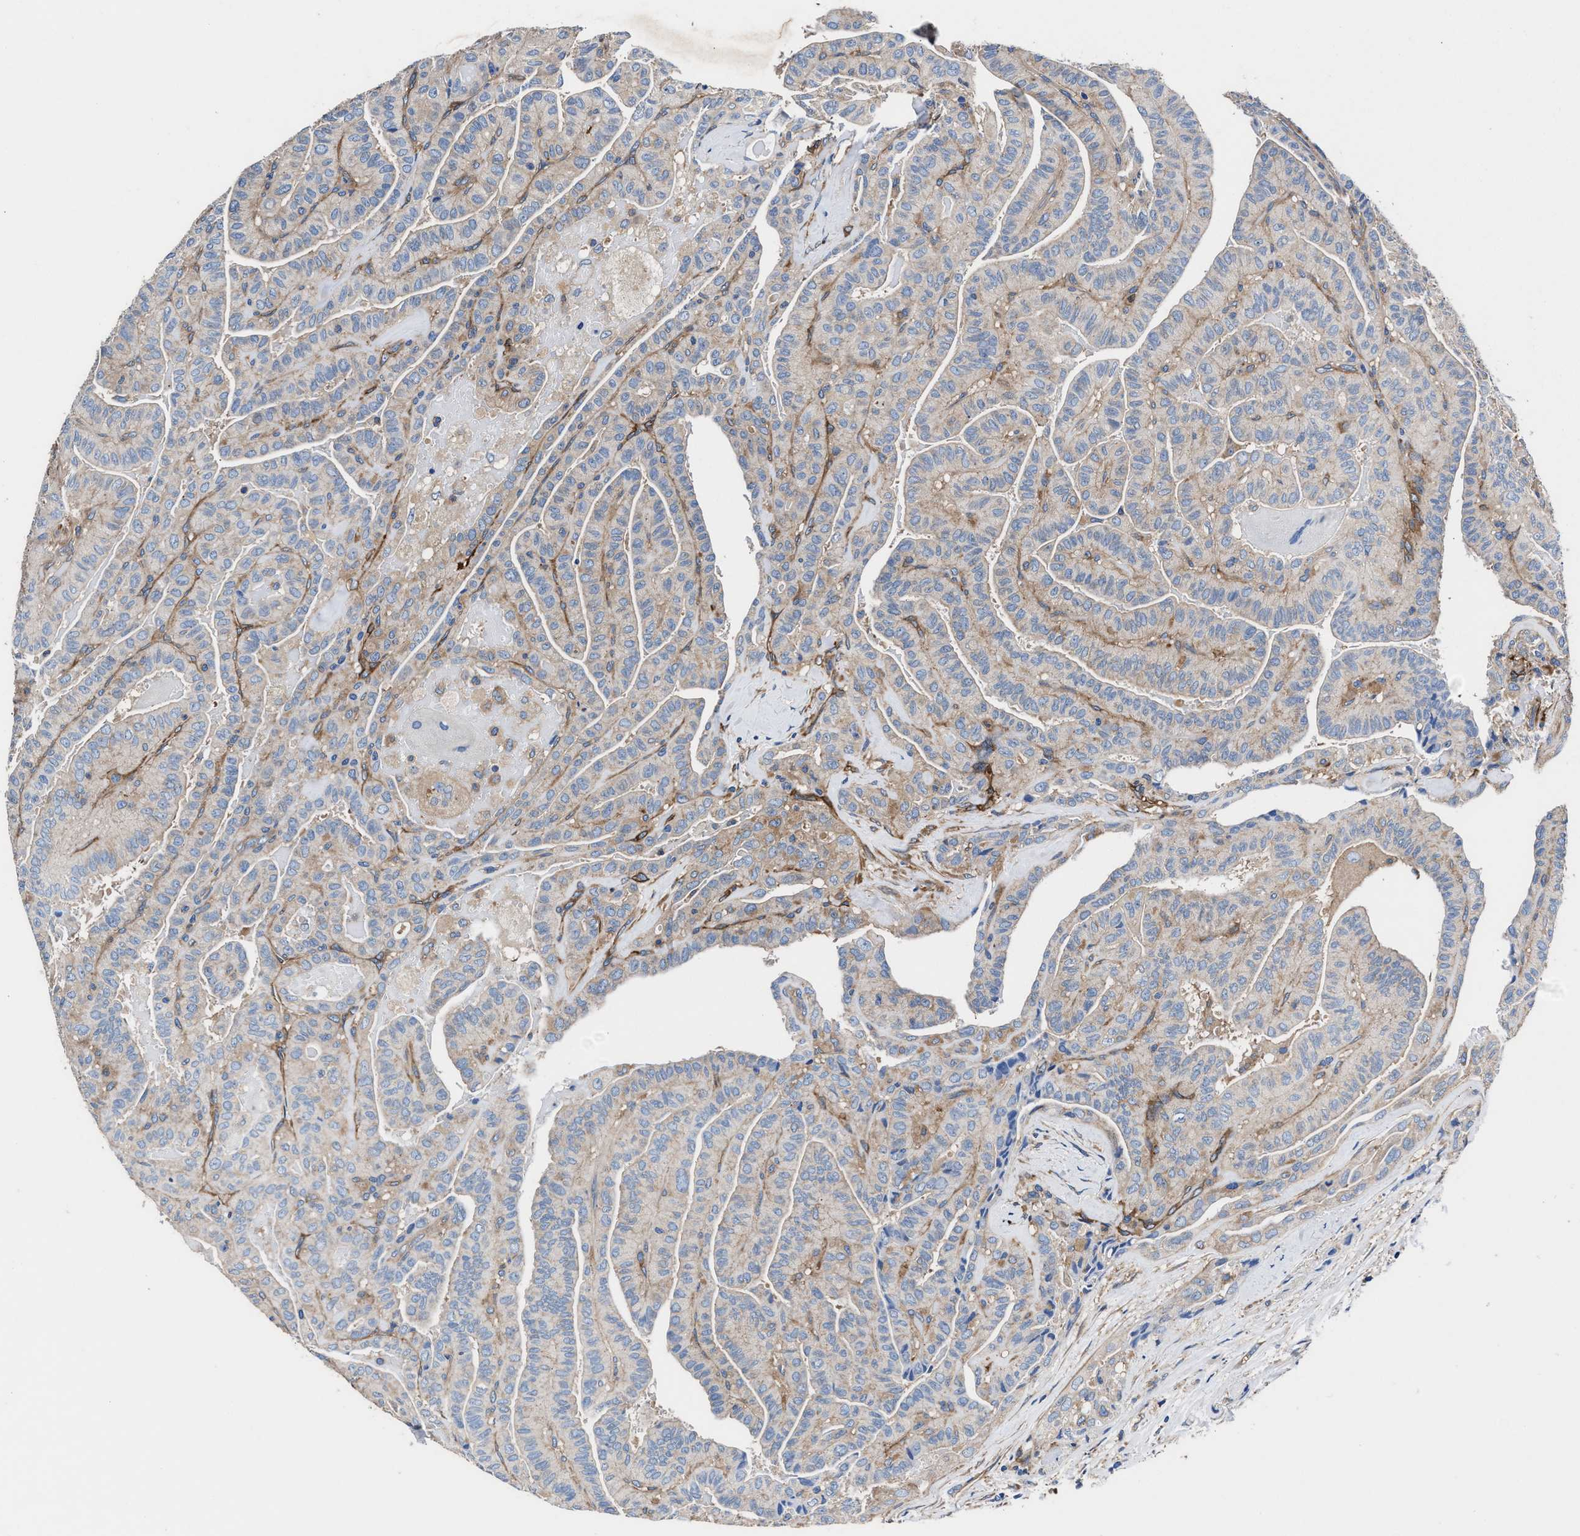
{"staining": {"intensity": "negative", "quantity": "none", "location": "none"}, "tissue": "thyroid cancer", "cell_type": "Tumor cells", "image_type": "cancer", "snomed": [{"axis": "morphology", "description": "Papillary adenocarcinoma, NOS"}, {"axis": "topography", "description": "Thyroid gland"}], "caption": "Image shows no significant protein staining in tumor cells of thyroid cancer.", "gene": "SH3GL1", "patient": {"sex": "male", "age": 77}}